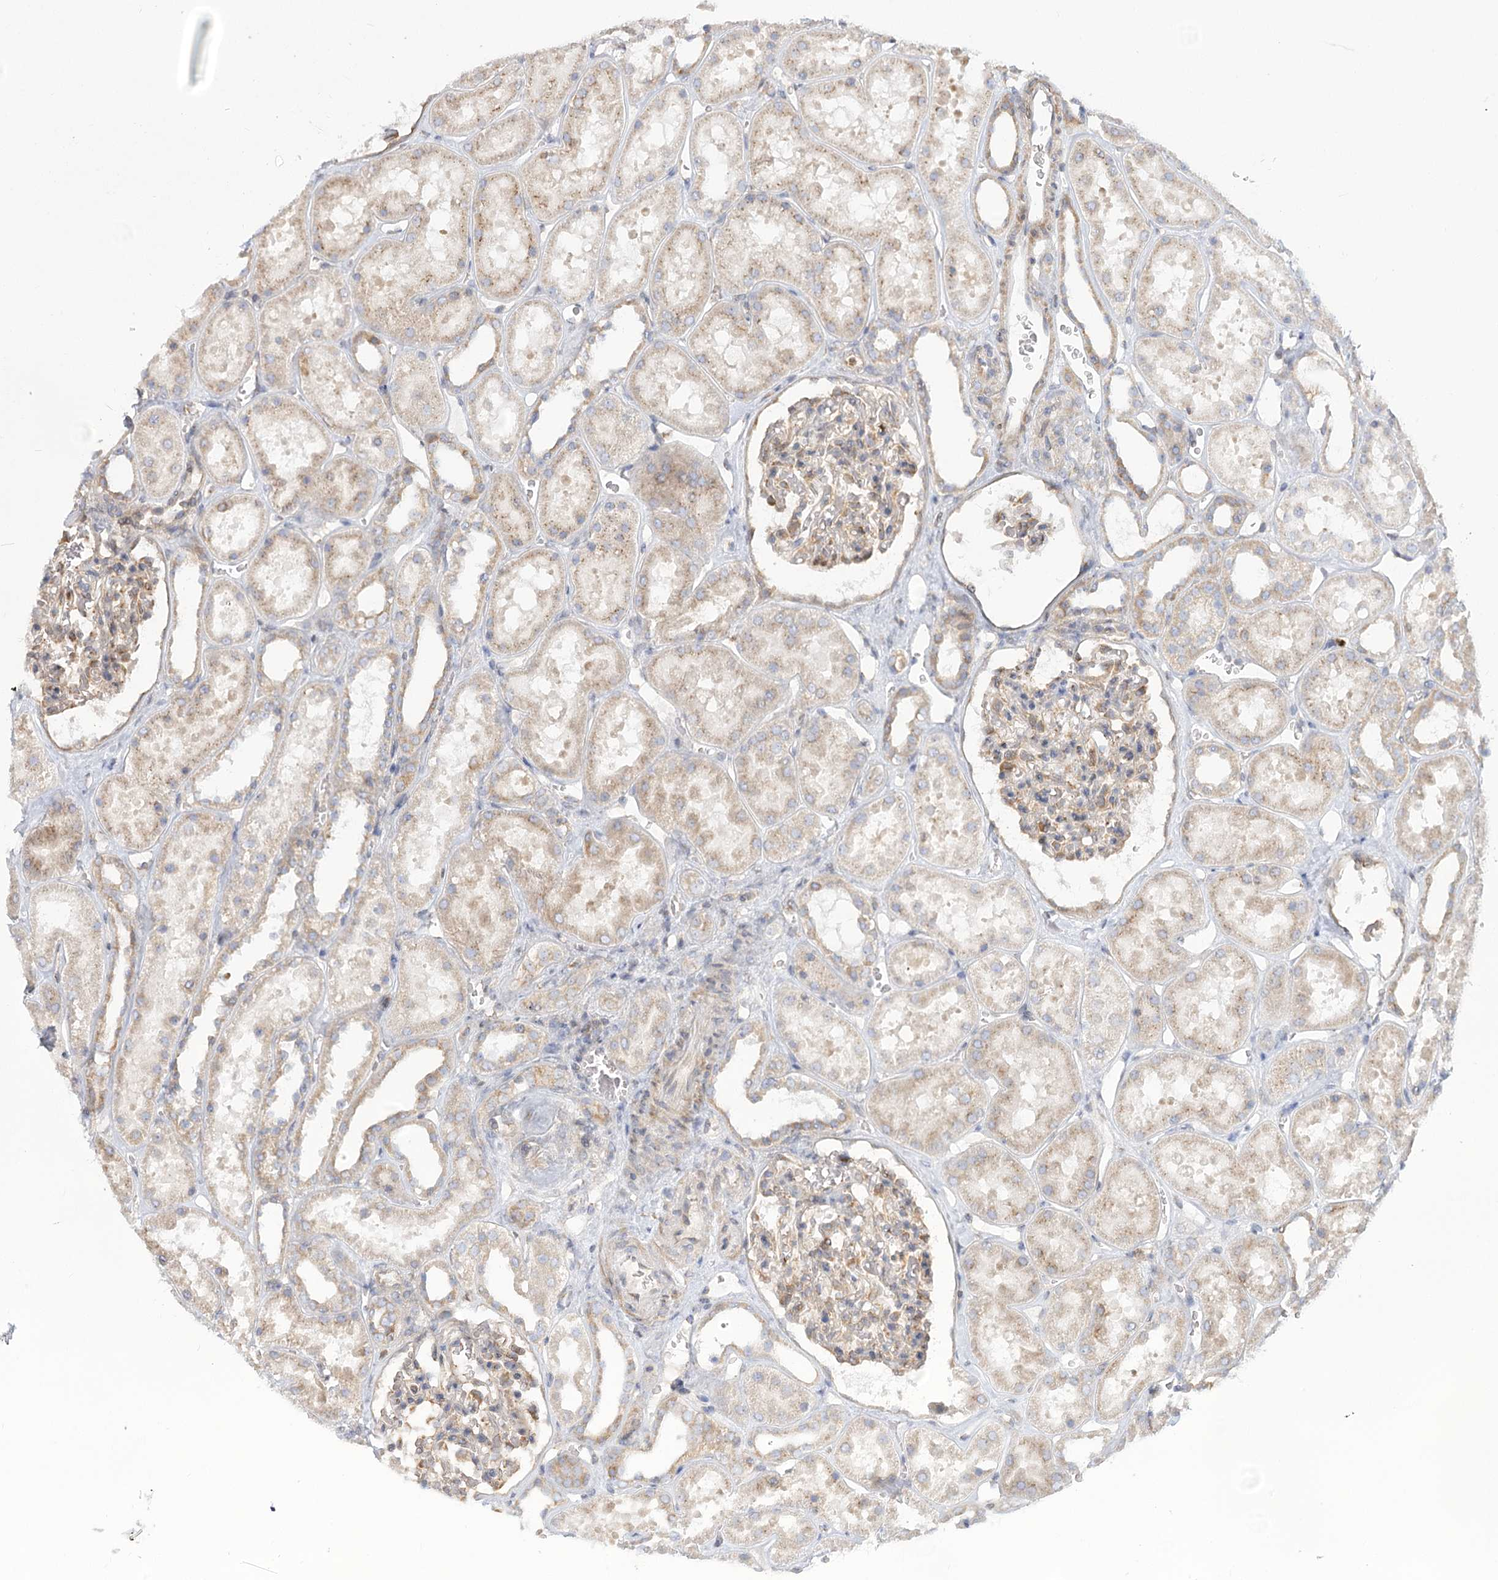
{"staining": {"intensity": "moderate", "quantity": "25%-75%", "location": "cytoplasmic/membranous"}, "tissue": "kidney", "cell_type": "Cells in glomeruli", "image_type": "normal", "snomed": [{"axis": "morphology", "description": "Normal tissue, NOS"}, {"axis": "topography", "description": "Kidney"}], "caption": "This image demonstrates unremarkable kidney stained with immunohistochemistry (IHC) to label a protein in brown. The cytoplasmic/membranous of cells in glomeruli show moderate positivity for the protein. Nuclei are counter-stained blue.", "gene": "MTMR3", "patient": {"sex": "female", "age": 41}}